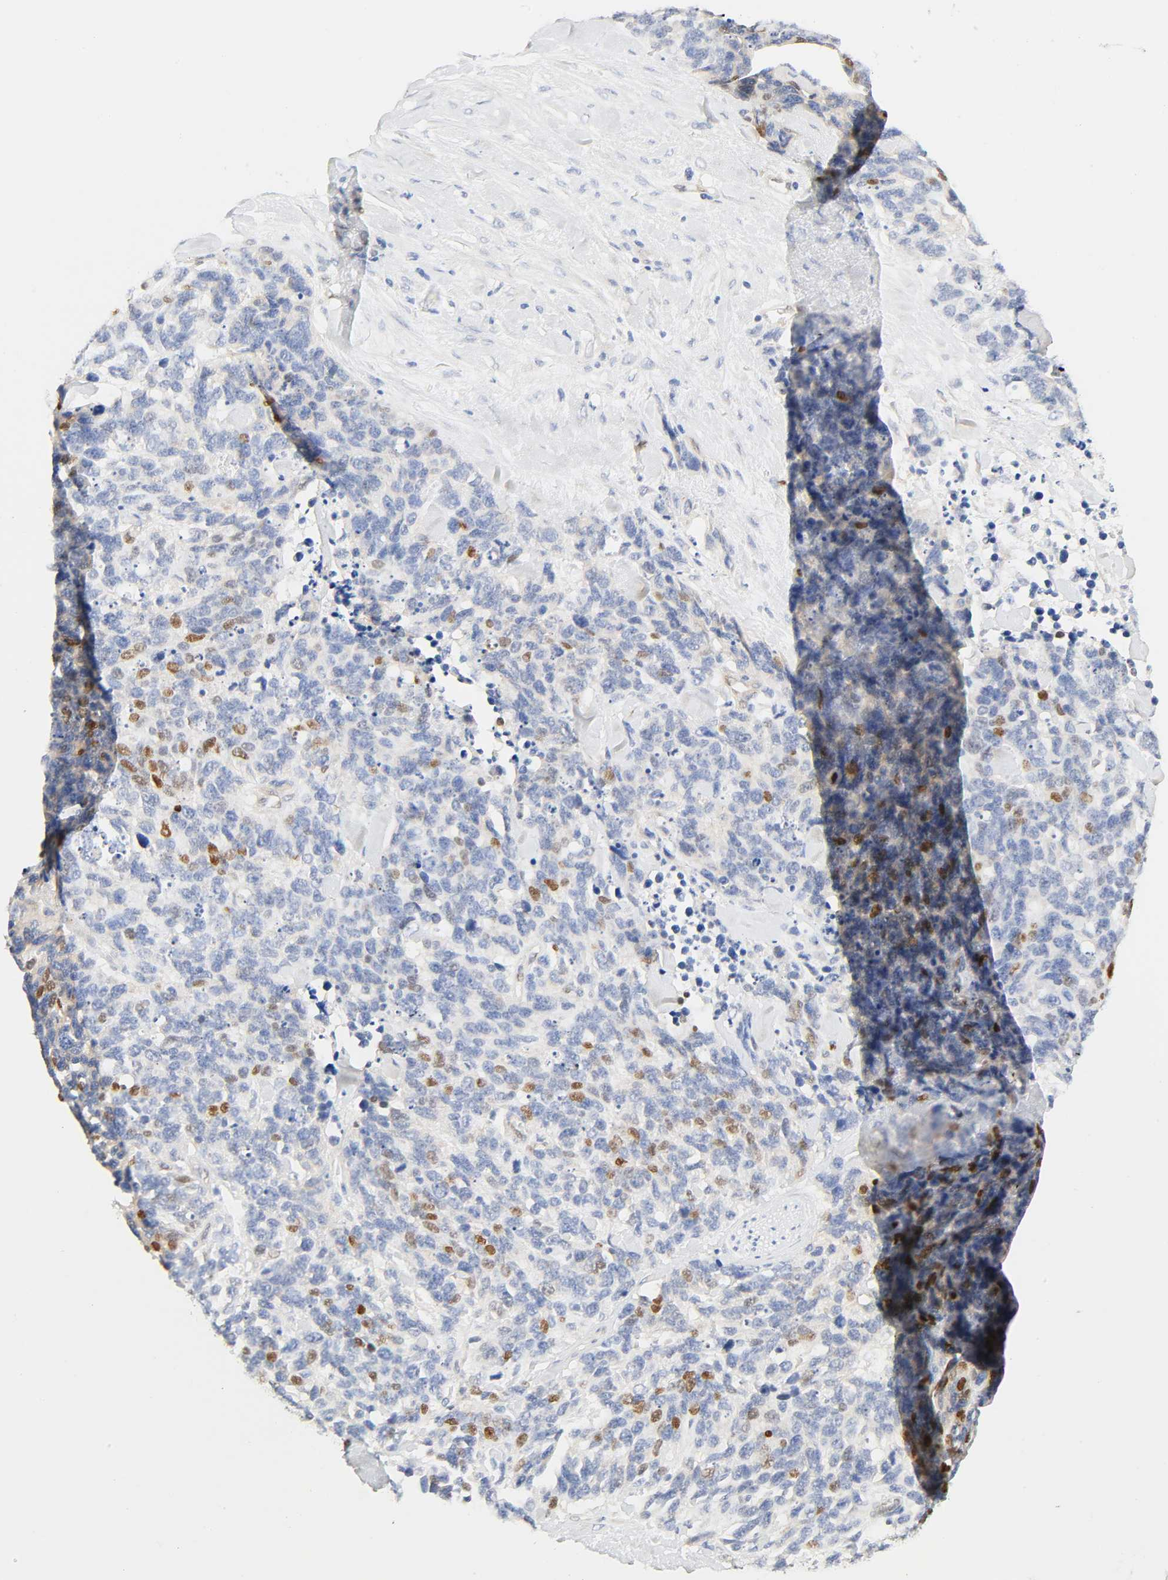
{"staining": {"intensity": "strong", "quantity": "<25%", "location": "nuclear"}, "tissue": "lung cancer", "cell_type": "Tumor cells", "image_type": "cancer", "snomed": [{"axis": "morphology", "description": "Neoplasm, malignant, NOS"}, {"axis": "topography", "description": "Lung"}], "caption": "Strong nuclear protein expression is appreciated in about <25% of tumor cells in lung cancer (malignant neoplasm). The staining is performed using DAB brown chromogen to label protein expression. The nuclei are counter-stained blue using hematoxylin.", "gene": "BORCS8-MEF2B", "patient": {"sex": "female", "age": 58}}